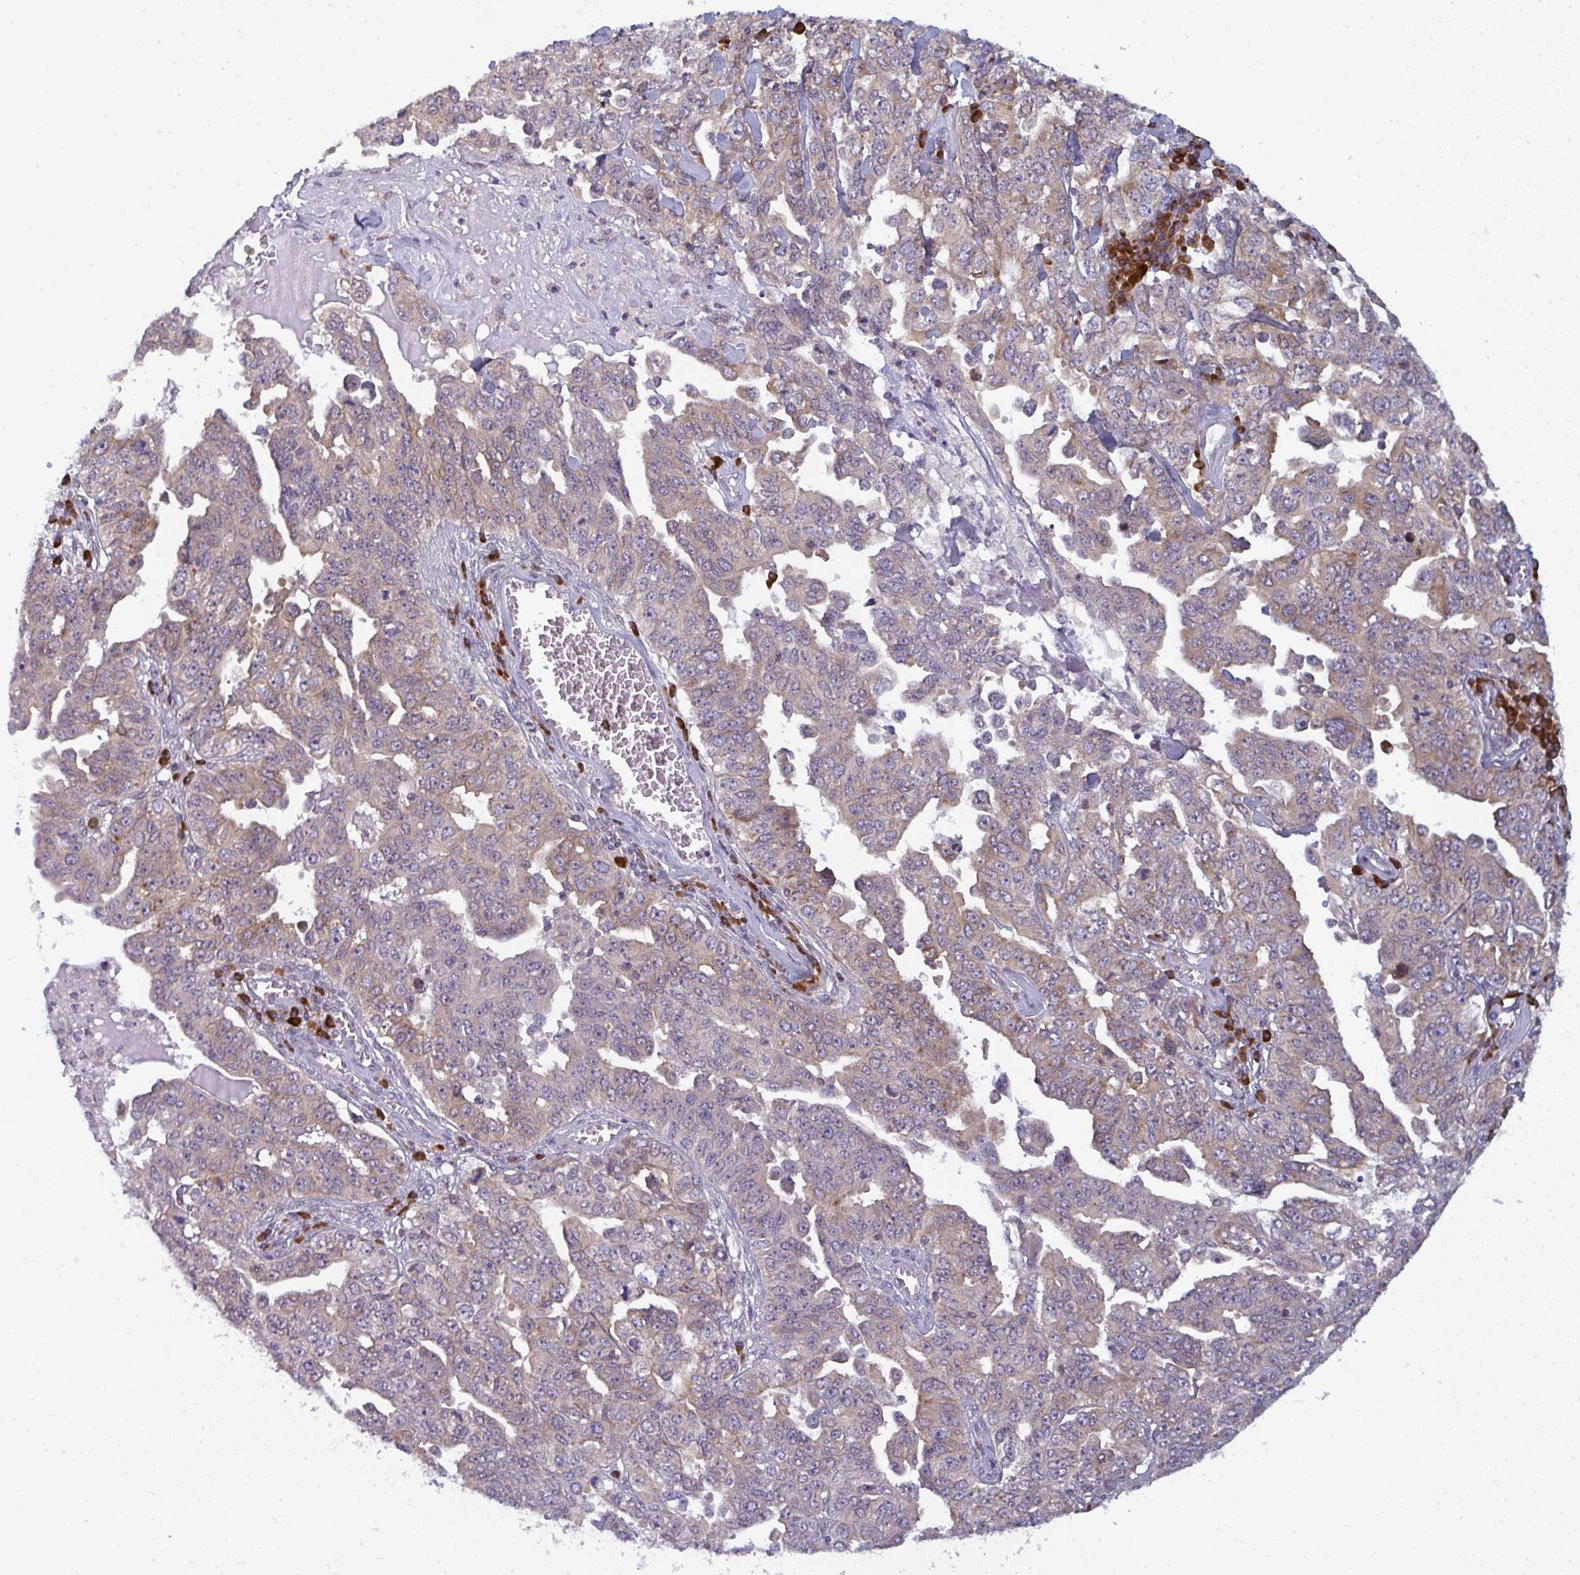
{"staining": {"intensity": "weak", "quantity": ">75%", "location": "cytoplasmic/membranous"}, "tissue": "ovarian cancer", "cell_type": "Tumor cells", "image_type": "cancer", "snomed": [{"axis": "morphology", "description": "Carcinoma, endometroid"}, {"axis": "topography", "description": "Ovary"}], "caption": "The immunohistochemical stain labels weak cytoplasmic/membranous expression in tumor cells of ovarian cancer tissue.", "gene": "LYSMD4", "patient": {"sex": "female", "age": 62}}